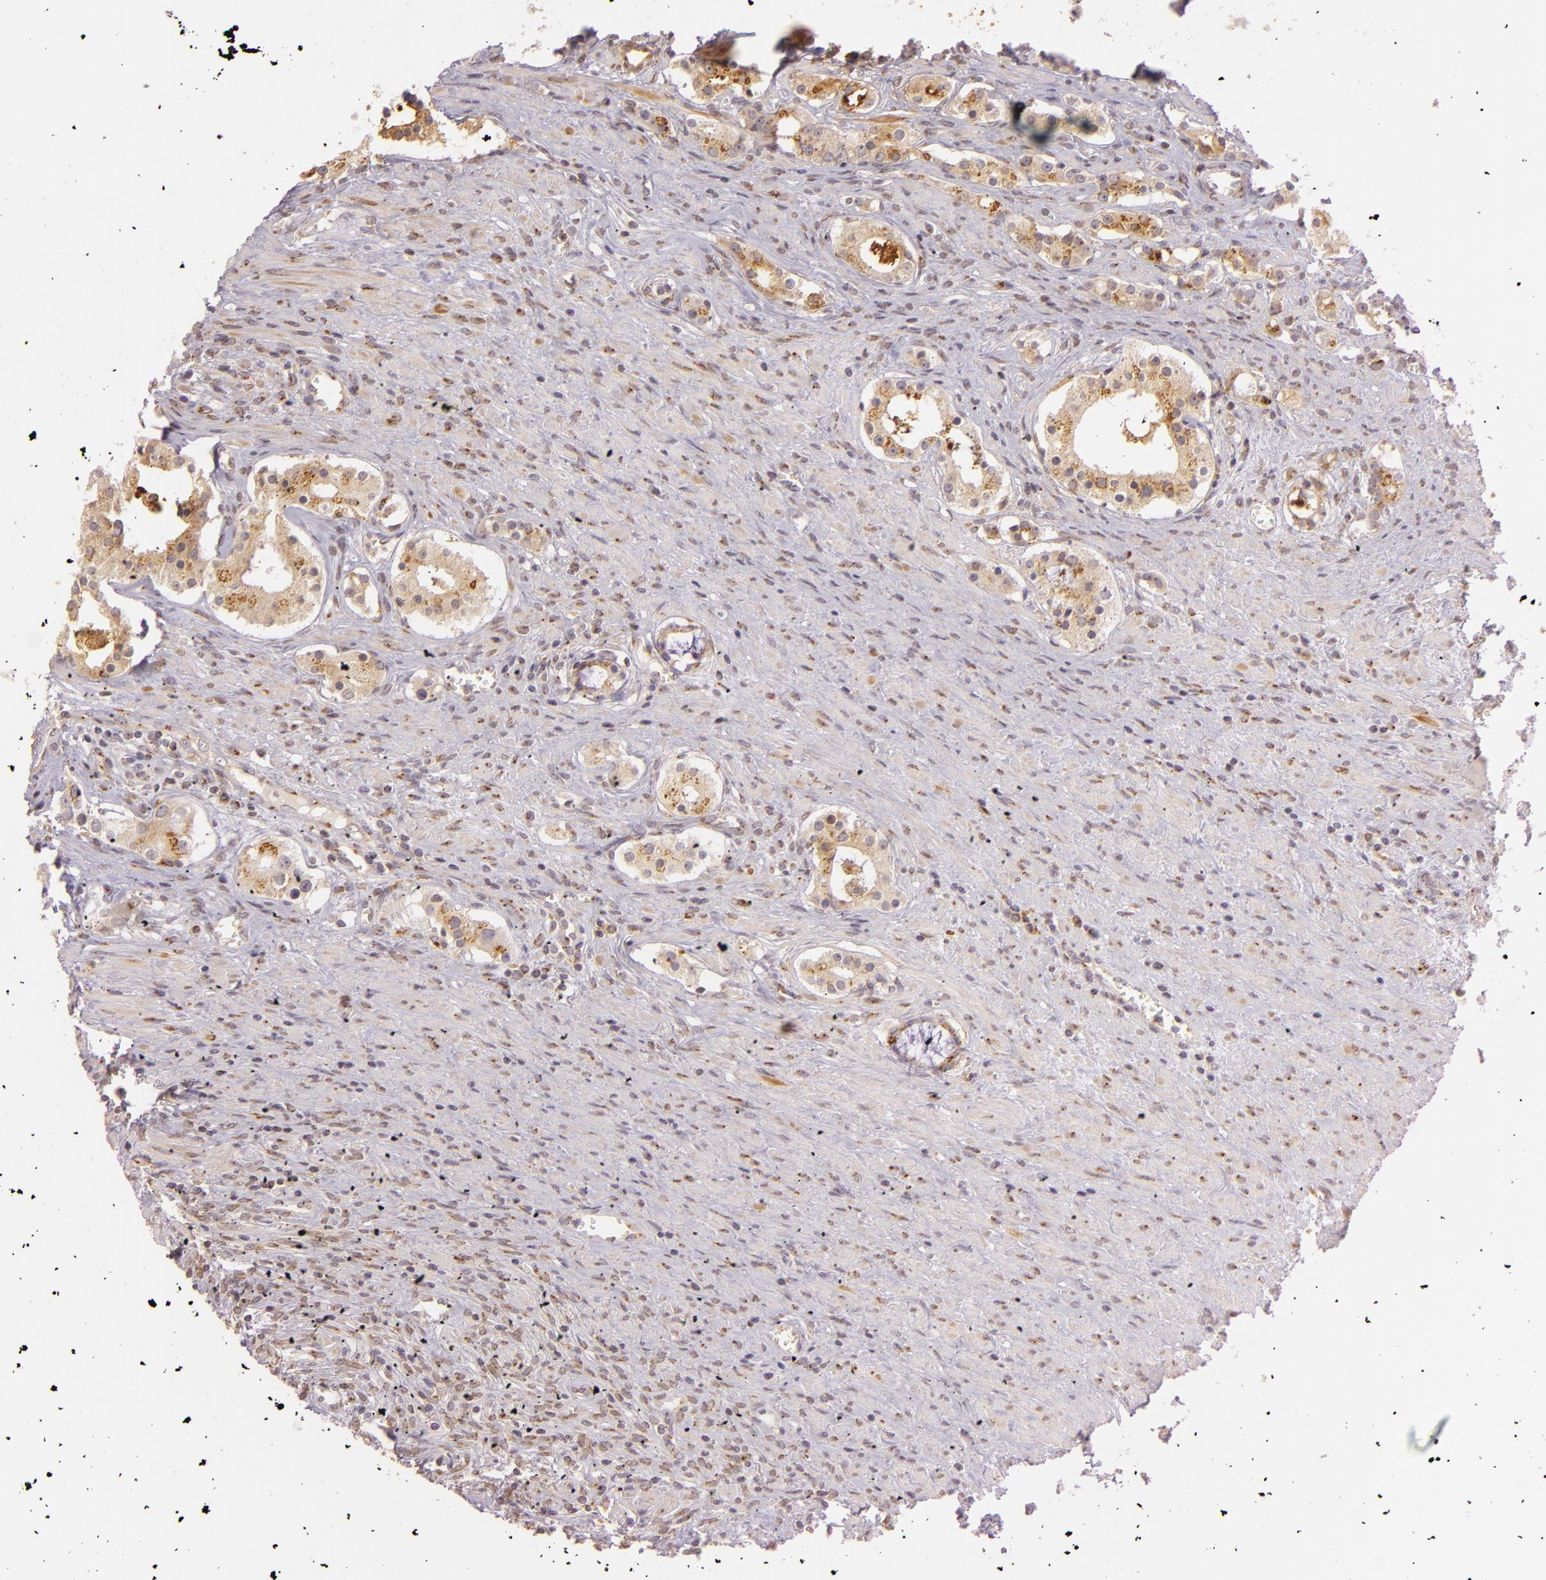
{"staining": {"intensity": "moderate", "quantity": ">75%", "location": "cytoplasmic/membranous"}, "tissue": "prostate cancer", "cell_type": "Tumor cells", "image_type": "cancer", "snomed": [{"axis": "morphology", "description": "Adenocarcinoma, Medium grade"}, {"axis": "topography", "description": "Prostate"}], "caption": "Immunohistochemical staining of human prostate cancer (adenocarcinoma (medium-grade)) displays medium levels of moderate cytoplasmic/membranous protein staining in about >75% of tumor cells.", "gene": "LGMN", "patient": {"sex": "male", "age": 73}}